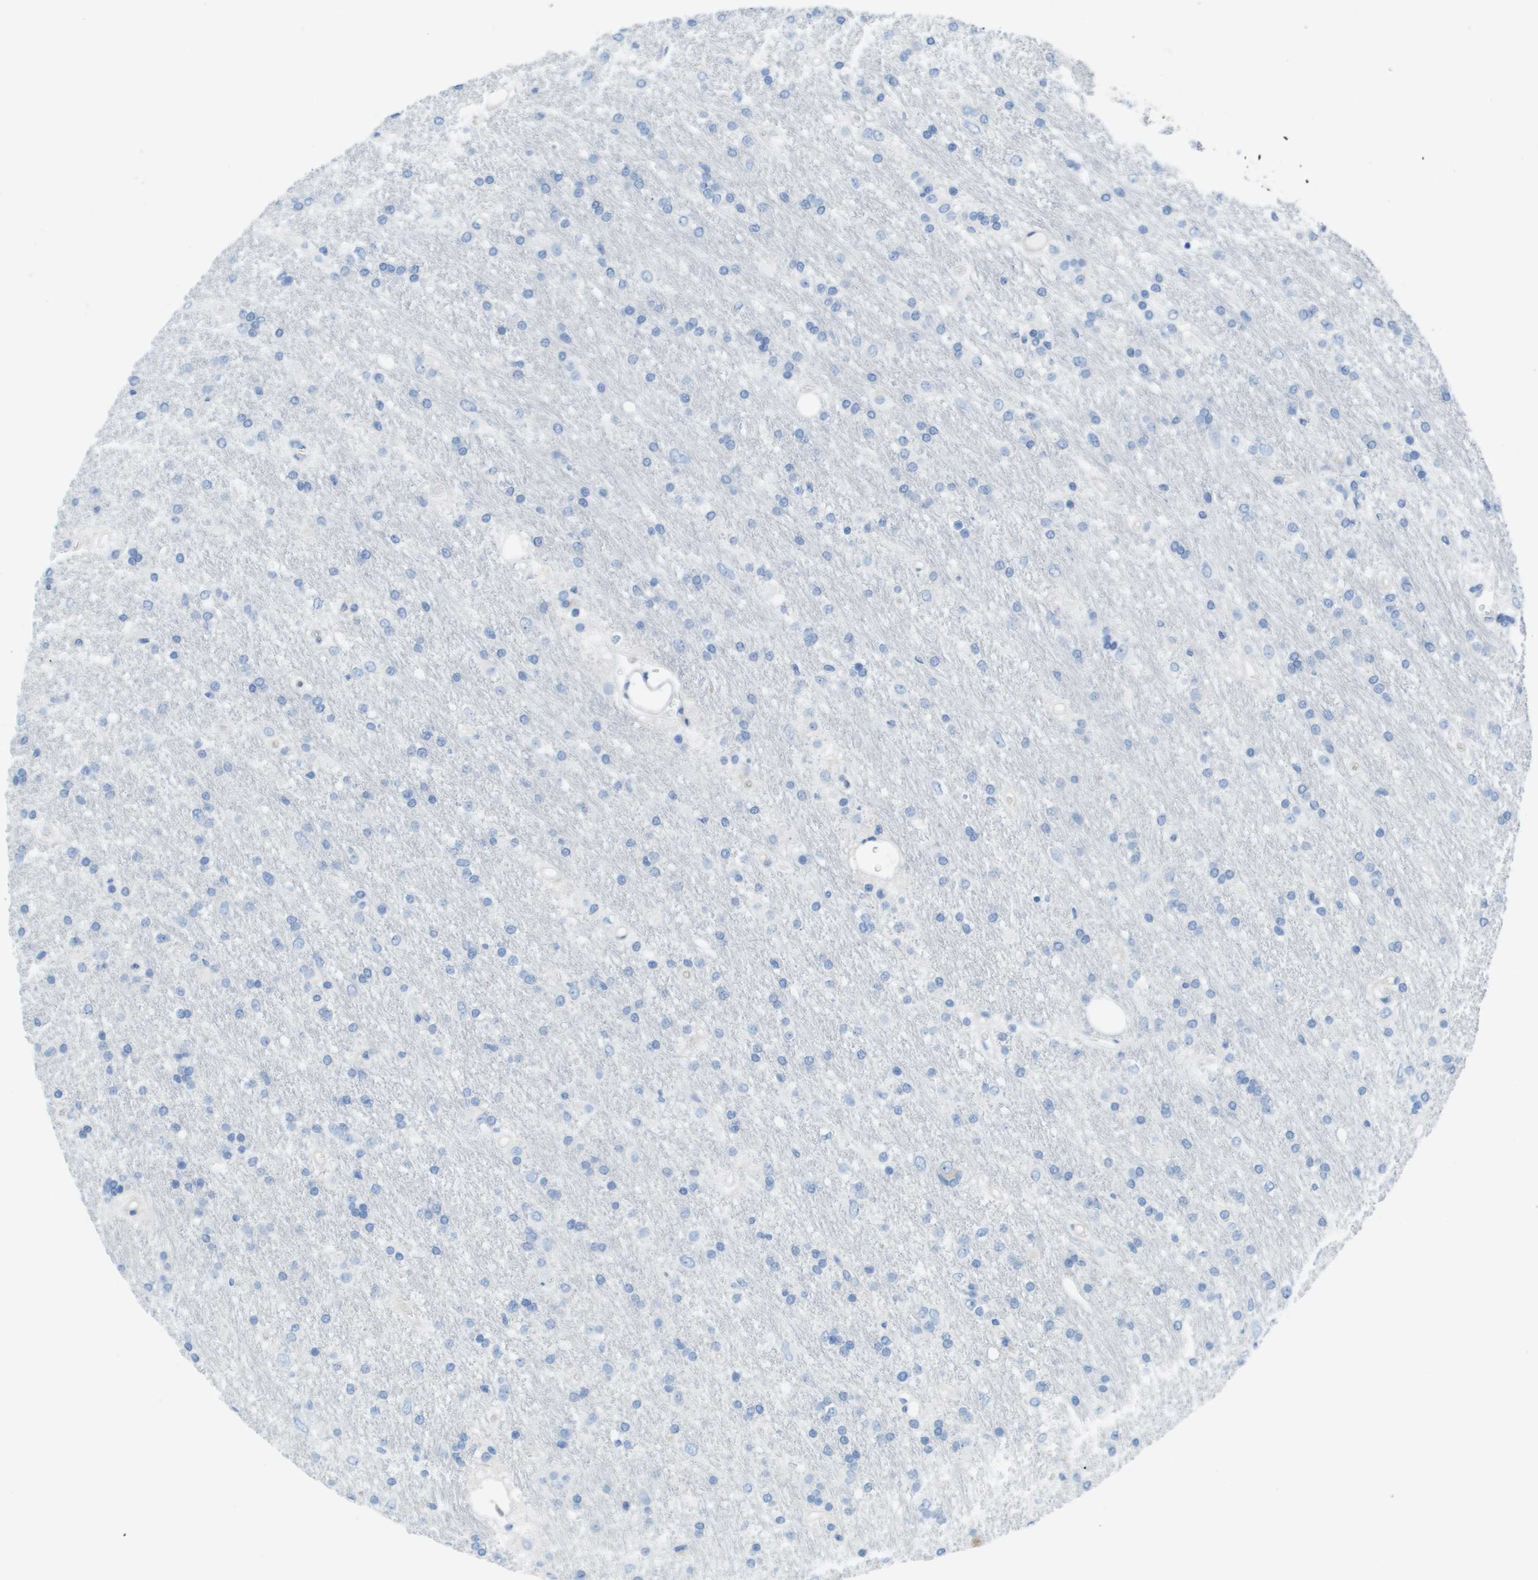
{"staining": {"intensity": "negative", "quantity": "none", "location": "none"}, "tissue": "glioma", "cell_type": "Tumor cells", "image_type": "cancer", "snomed": [{"axis": "morphology", "description": "Glioma, malignant, Low grade"}, {"axis": "topography", "description": "Brain"}], "caption": "High power microscopy micrograph of an IHC histopathology image of malignant low-grade glioma, revealing no significant staining in tumor cells.", "gene": "CD46", "patient": {"sex": "male", "age": 77}}